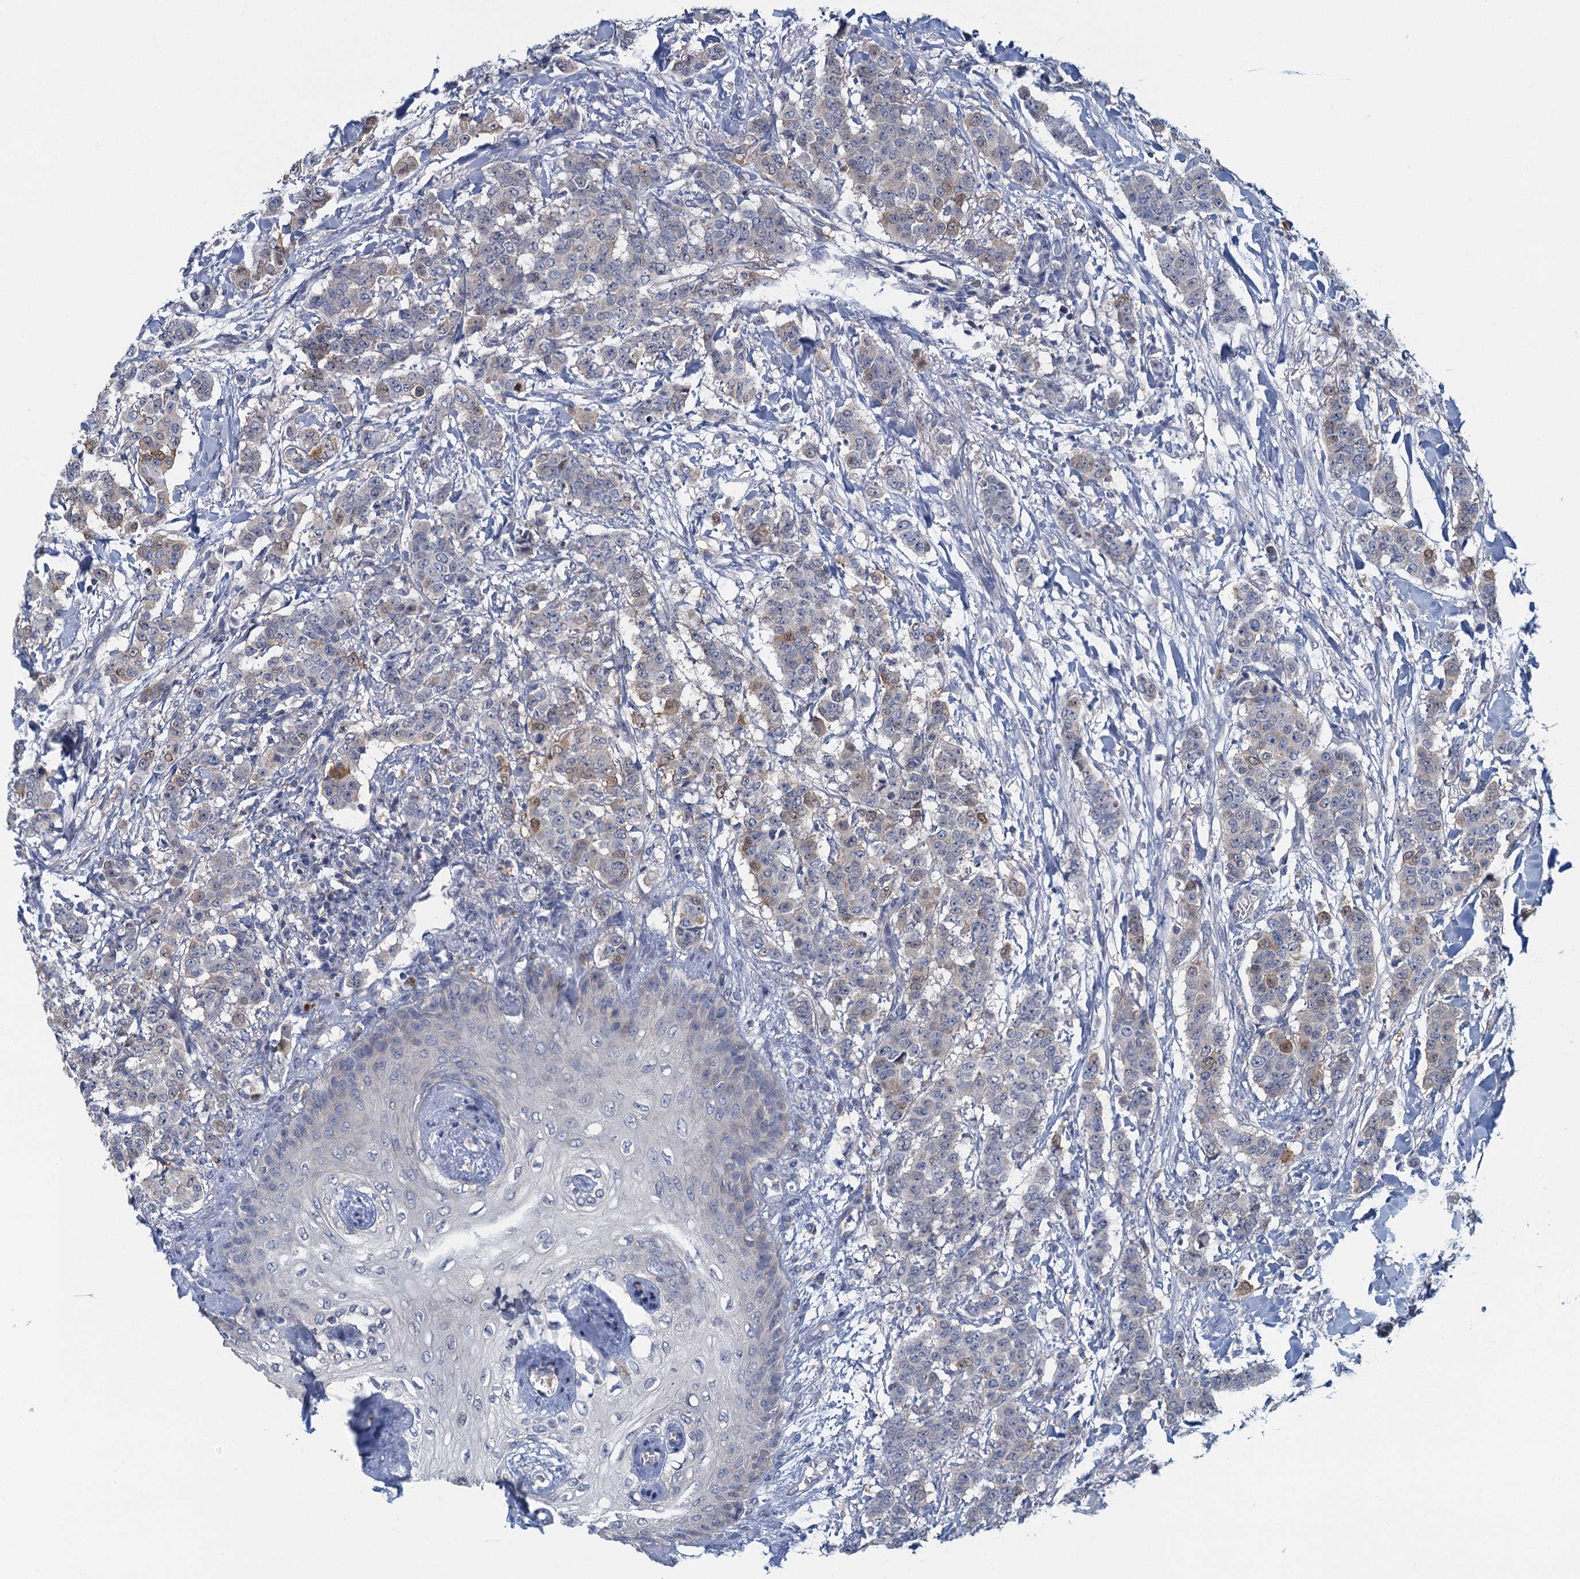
{"staining": {"intensity": "weak", "quantity": "<25%", "location": "cytoplasmic/membranous,nuclear"}, "tissue": "breast cancer", "cell_type": "Tumor cells", "image_type": "cancer", "snomed": [{"axis": "morphology", "description": "Duct carcinoma"}, {"axis": "topography", "description": "Breast"}], "caption": "An immunohistochemistry (IHC) image of breast cancer is shown. There is no staining in tumor cells of breast cancer.", "gene": "NCKAP1L", "patient": {"sex": "female", "age": 40}}